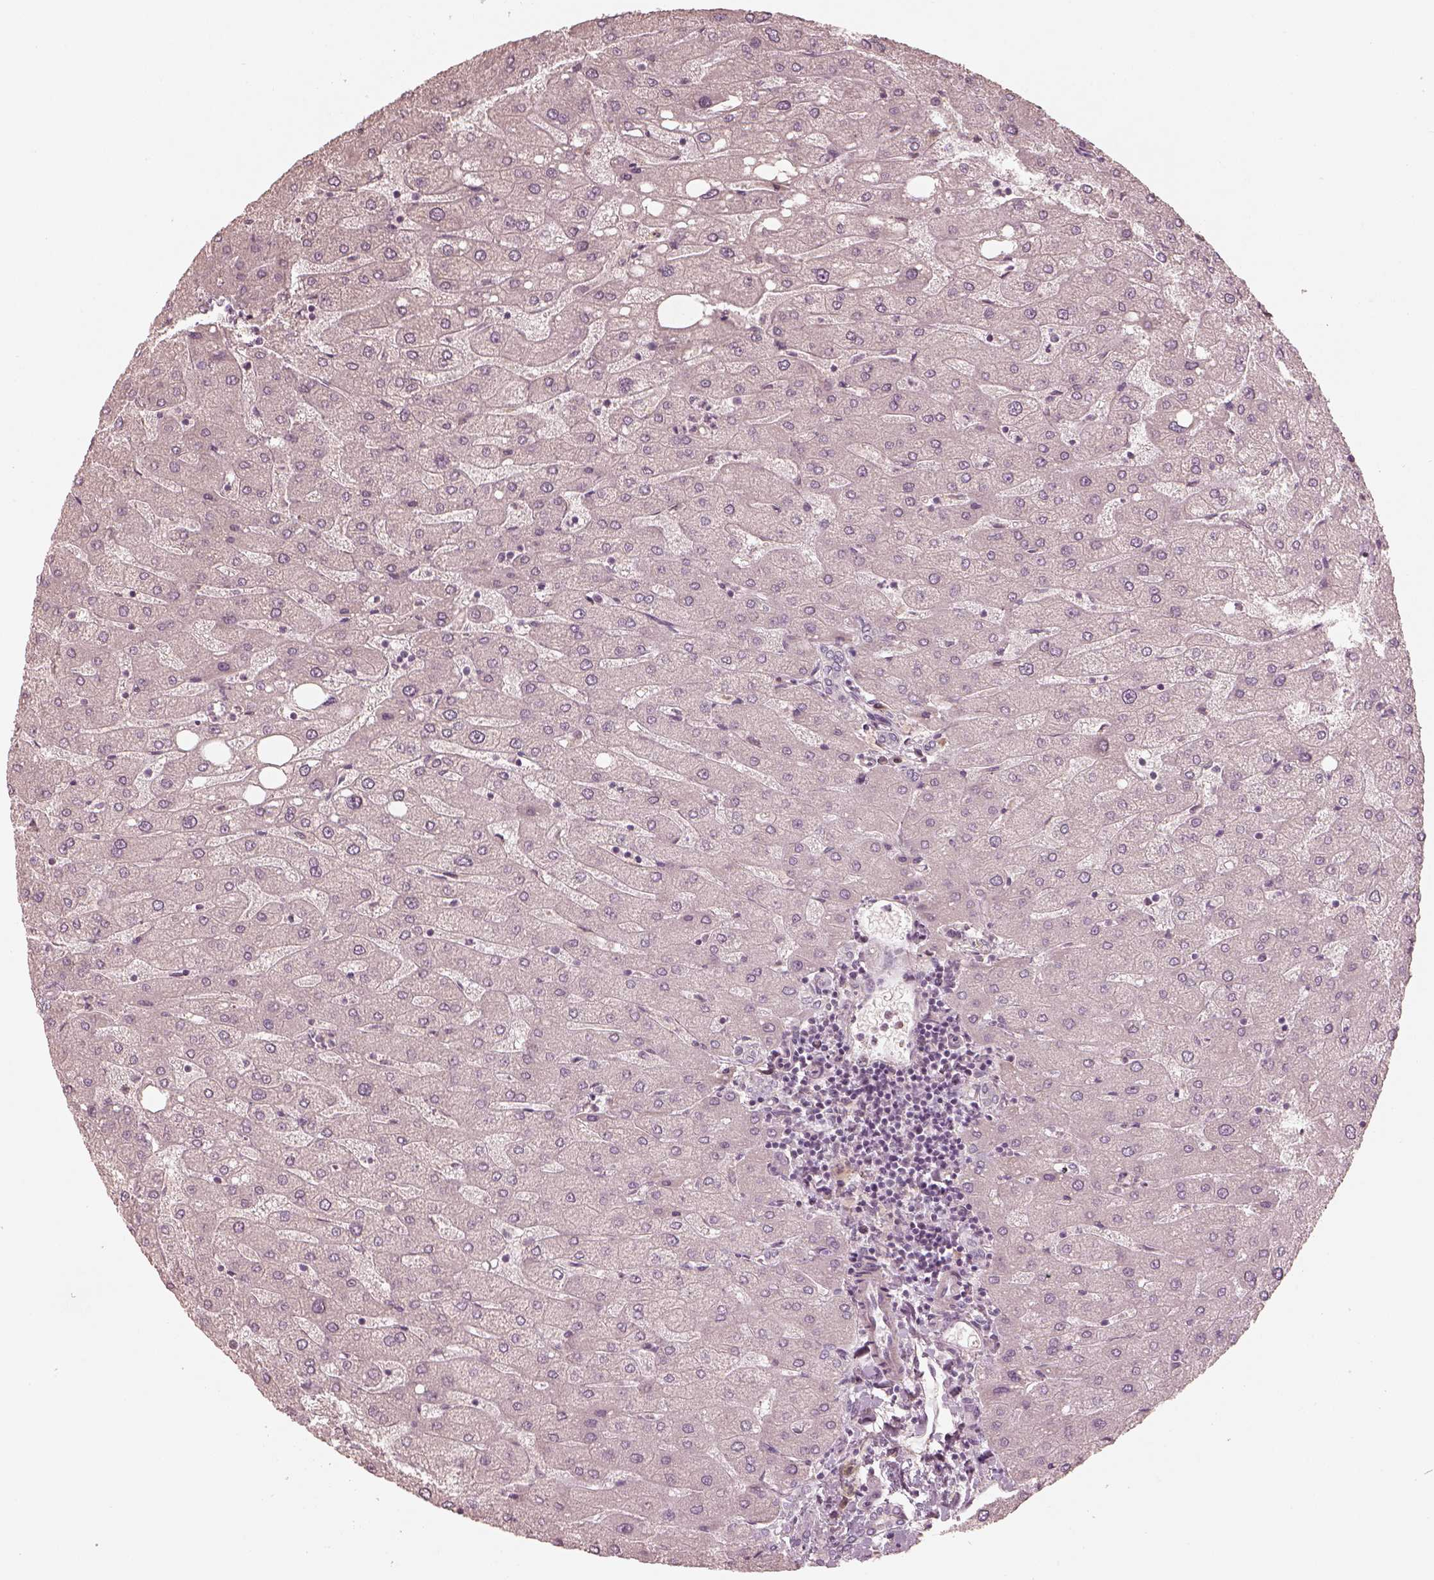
{"staining": {"intensity": "negative", "quantity": "none", "location": "none"}, "tissue": "liver", "cell_type": "Cholangiocytes", "image_type": "normal", "snomed": [{"axis": "morphology", "description": "Normal tissue, NOS"}, {"axis": "topography", "description": "Liver"}], "caption": "Immunohistochemistry photomicrograph of normal liver: human liver stained with DAB demonstrates no significant protein expression in cholangiocytes.", "gene": "KCNJ9", "patient": {"sex": "male", "age": 67}}